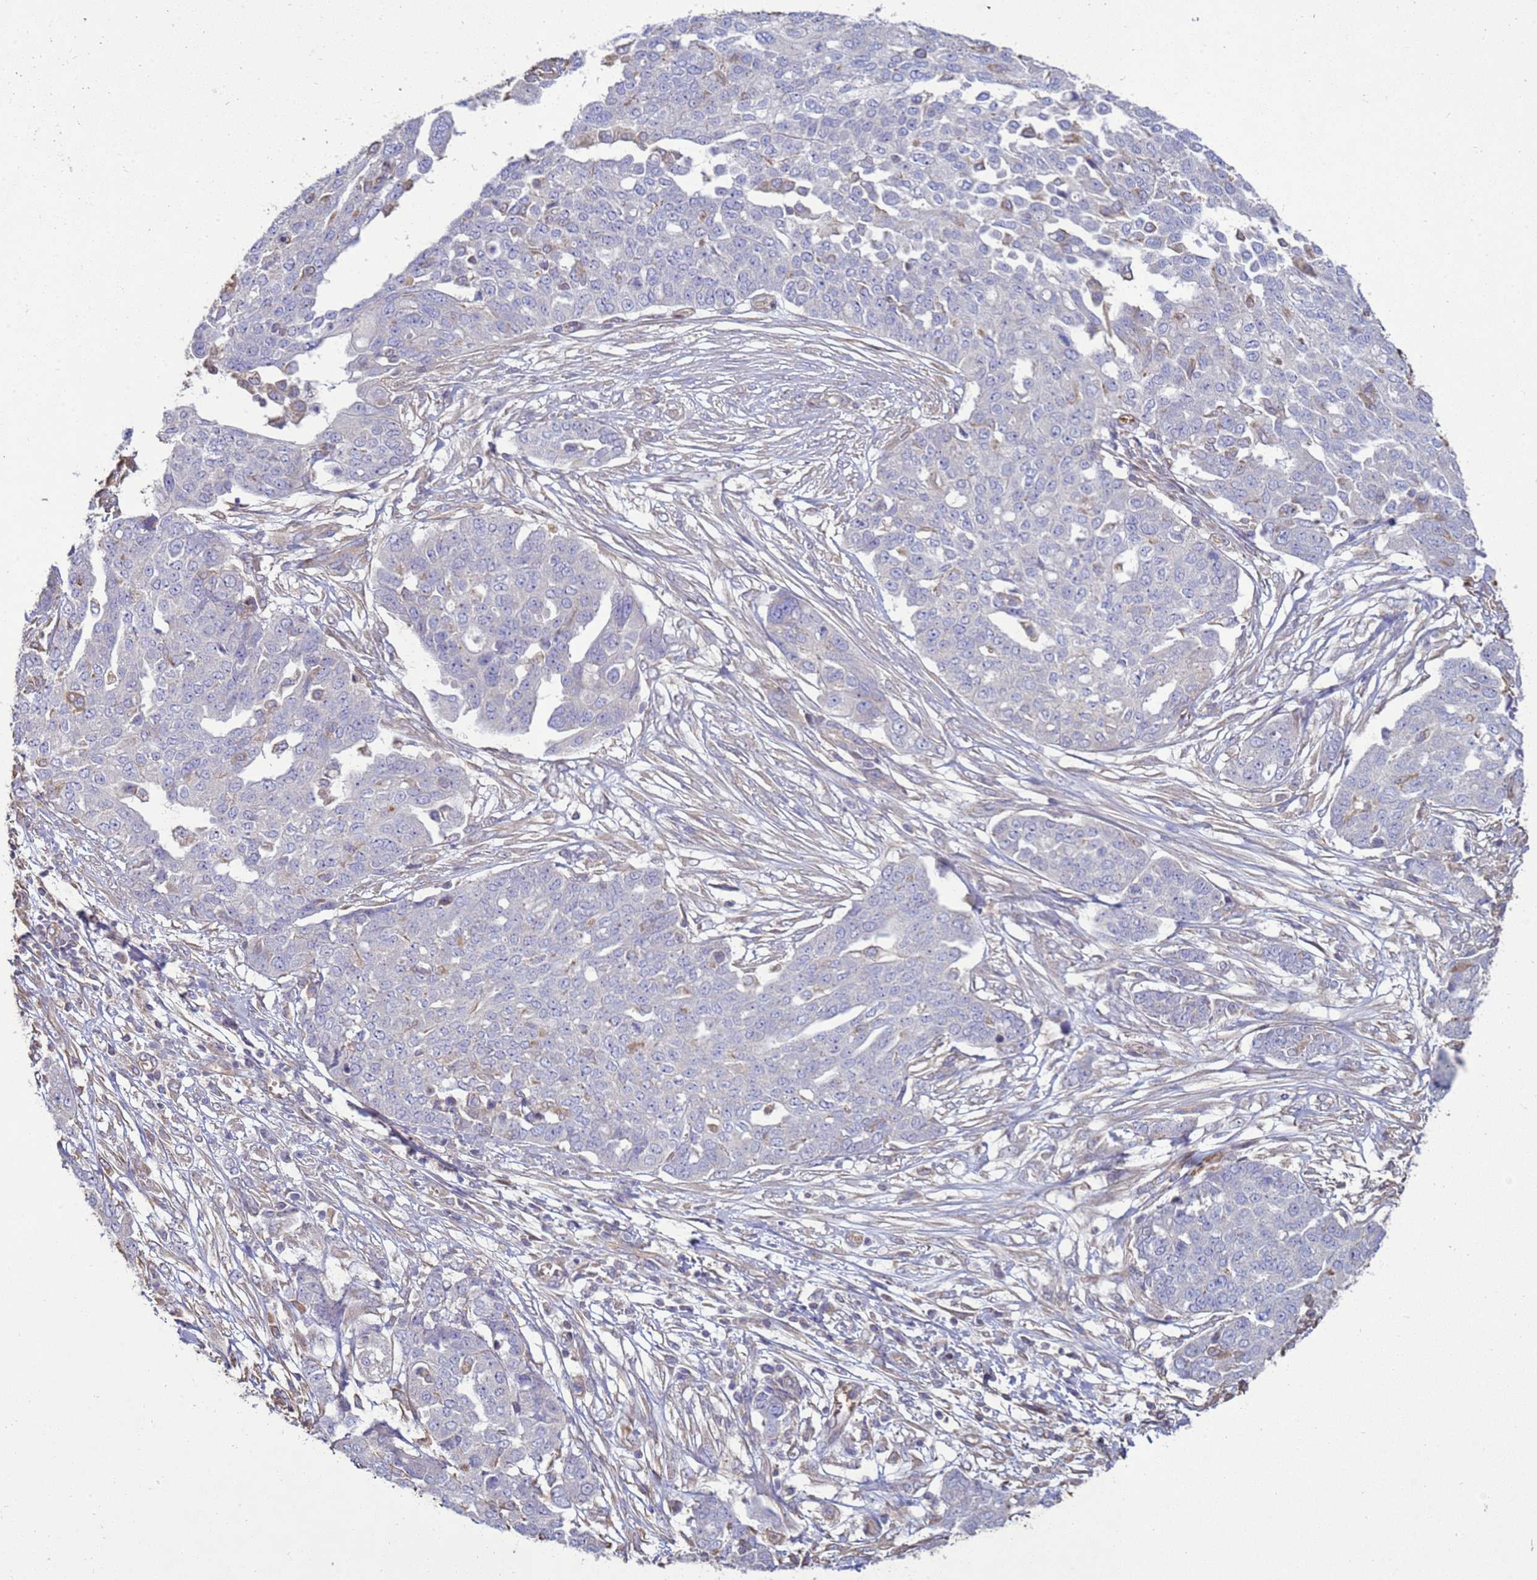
{"staining": {"intensity": "negative", "quantity": "none", "location": "none"}, "tissue": "ovarian cancer", "cell_type": "Tumor cells", "image_type": "cancer", "snomed": [{"axis": "morphology", "description": "Cystadenocarcinoma, serous, NOS"}, {"axis": "topography", "description": "Soft tissue"}, {"axis": "topography", "description": "Ovary"}], "caption": "Human ovarian cancer (serous cystadenocarcinoma) stained for a protein using immunohistochemistry exhibits no expression in tumor cells.", "gene": "SGIP1", "patient": {"sex": "female", "age": 57}}